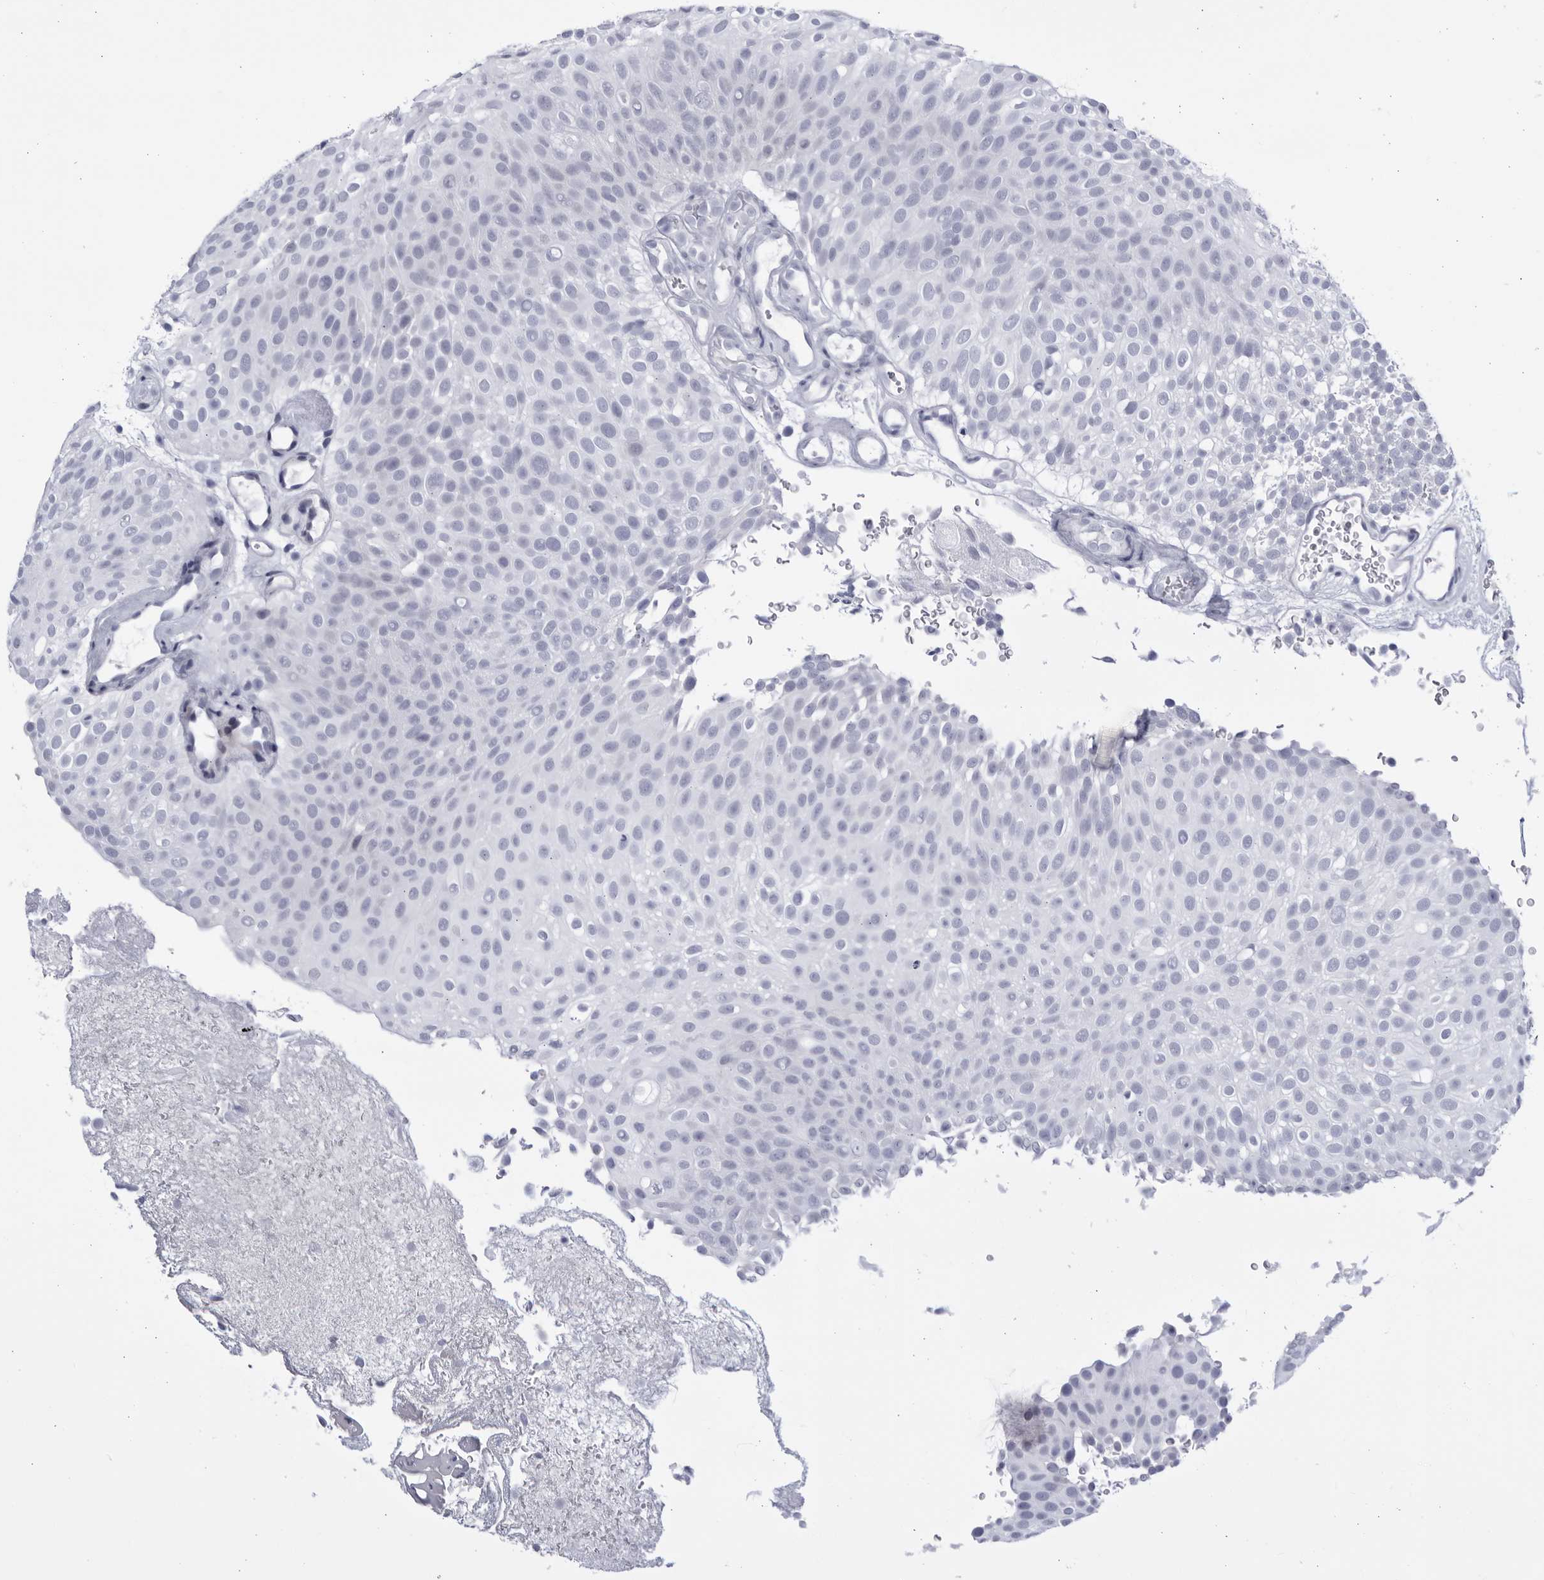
{"staining": {"intensity": "negative", "quantity": "none", "location": "none"}, "tissue": "urothelial cancer", "cell_type": "Tumor cells", "image_type": "cancer", "snomed": [{"axis": "morphology", "description": "Urothelial carcinoma, Low grade"}, {"axis": "topography", "description": "Urinary bladder"}], "caption": "The micrograph exhibits no staining of tumor cells in low-grade urothelial carcinoma.", "gene": "CCDC181", "patient": {"sex": "male", "age": 78}}